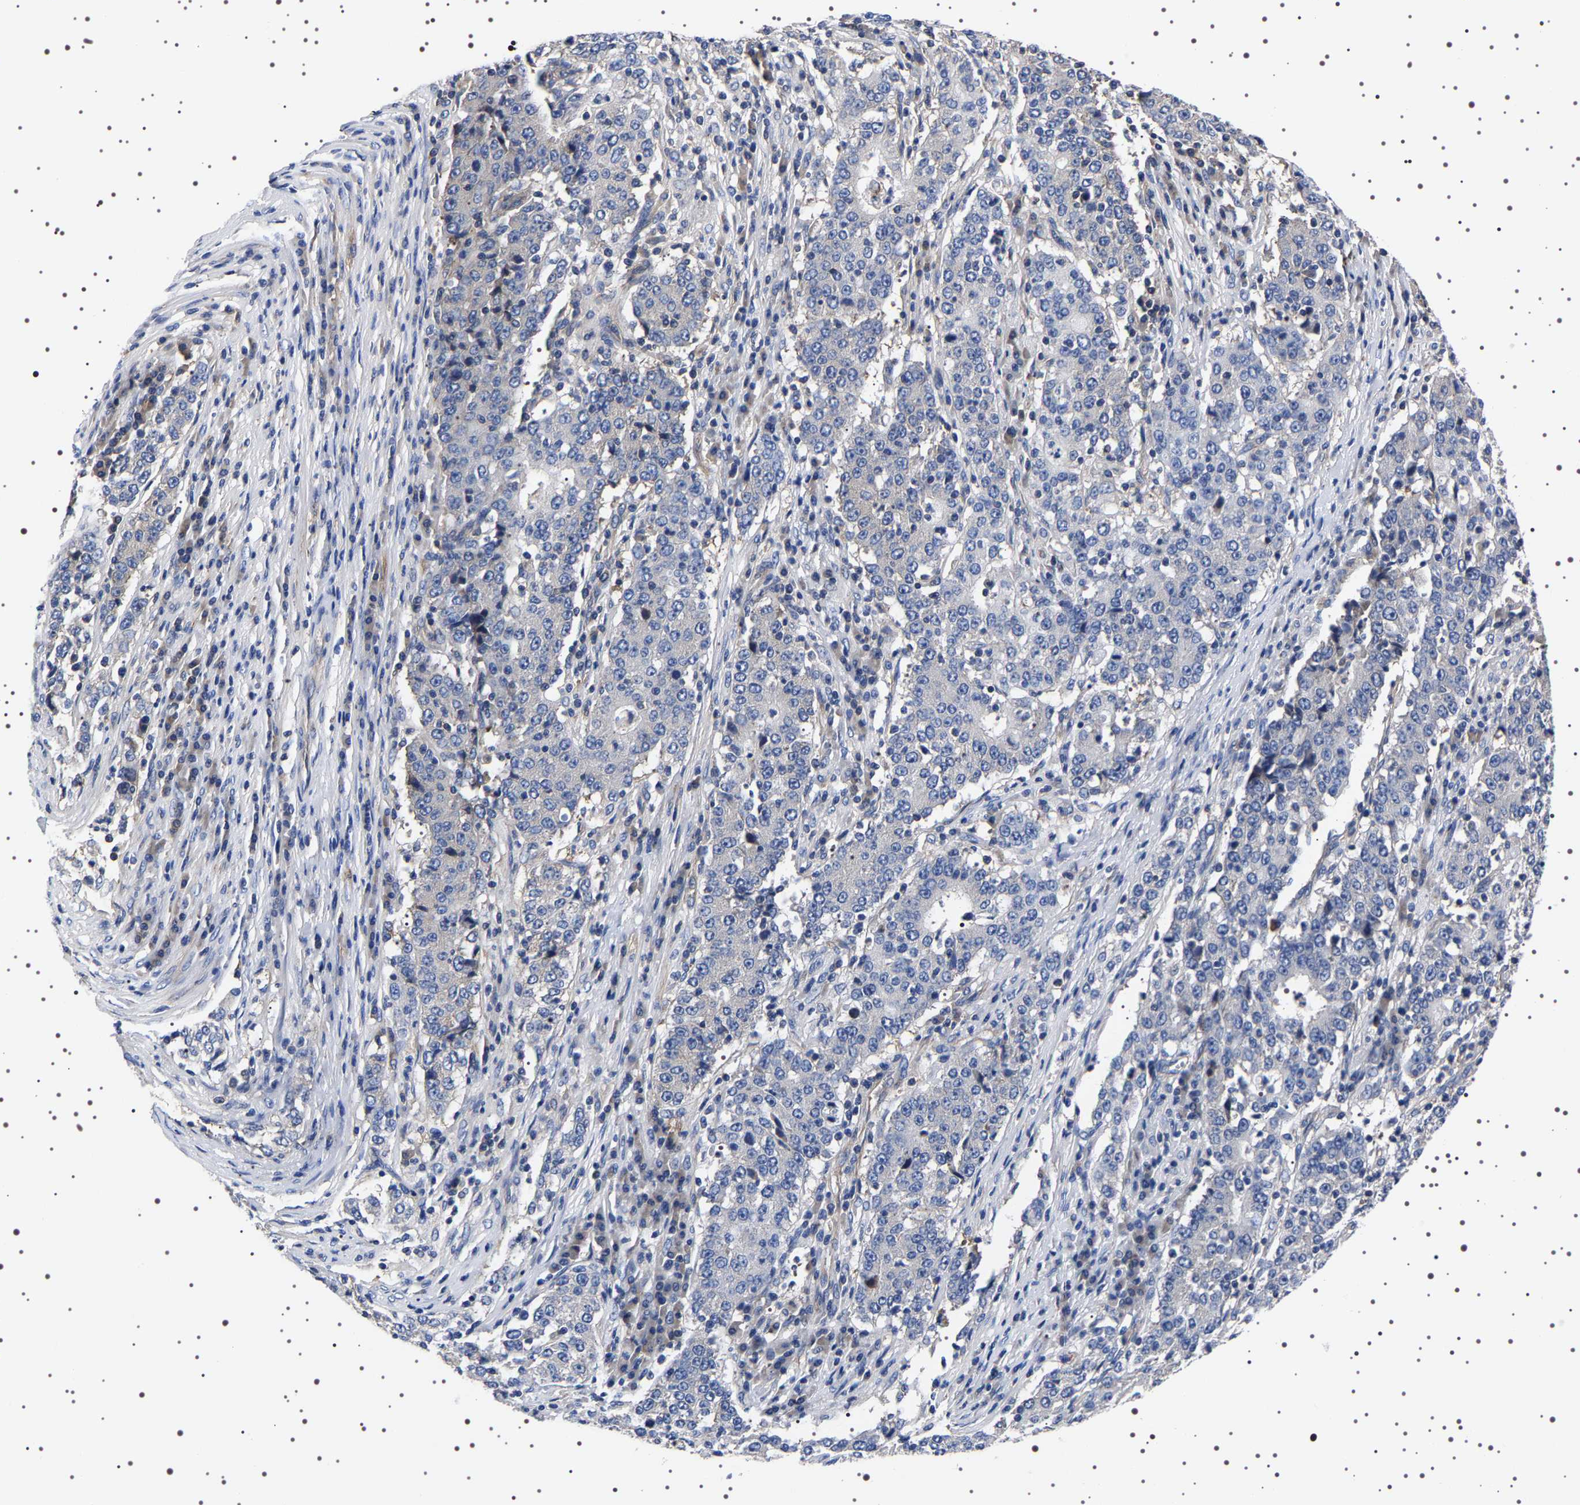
{"staining": {"intensity": "negative", "quantity": "none", "location": "none"}, "tissue": "stomach cancer", "cell_type": "Tumor cells", "image_type": "cancer", "snomed": [{"axis": "morphology", "description": "Adenocarcinoma, NOS"}, {"axis": "topography", "description": "Stomach"}], "caption": "IHC photomicrograph of neoplastic tissue: human adenocarcinoma (stomach) stained with DAB (3,3'-diaminobenzidine) displays no significant protein expression in tumor cells.", "gene": "DARS1", "patient": {"sex": "male", "age": 59}}